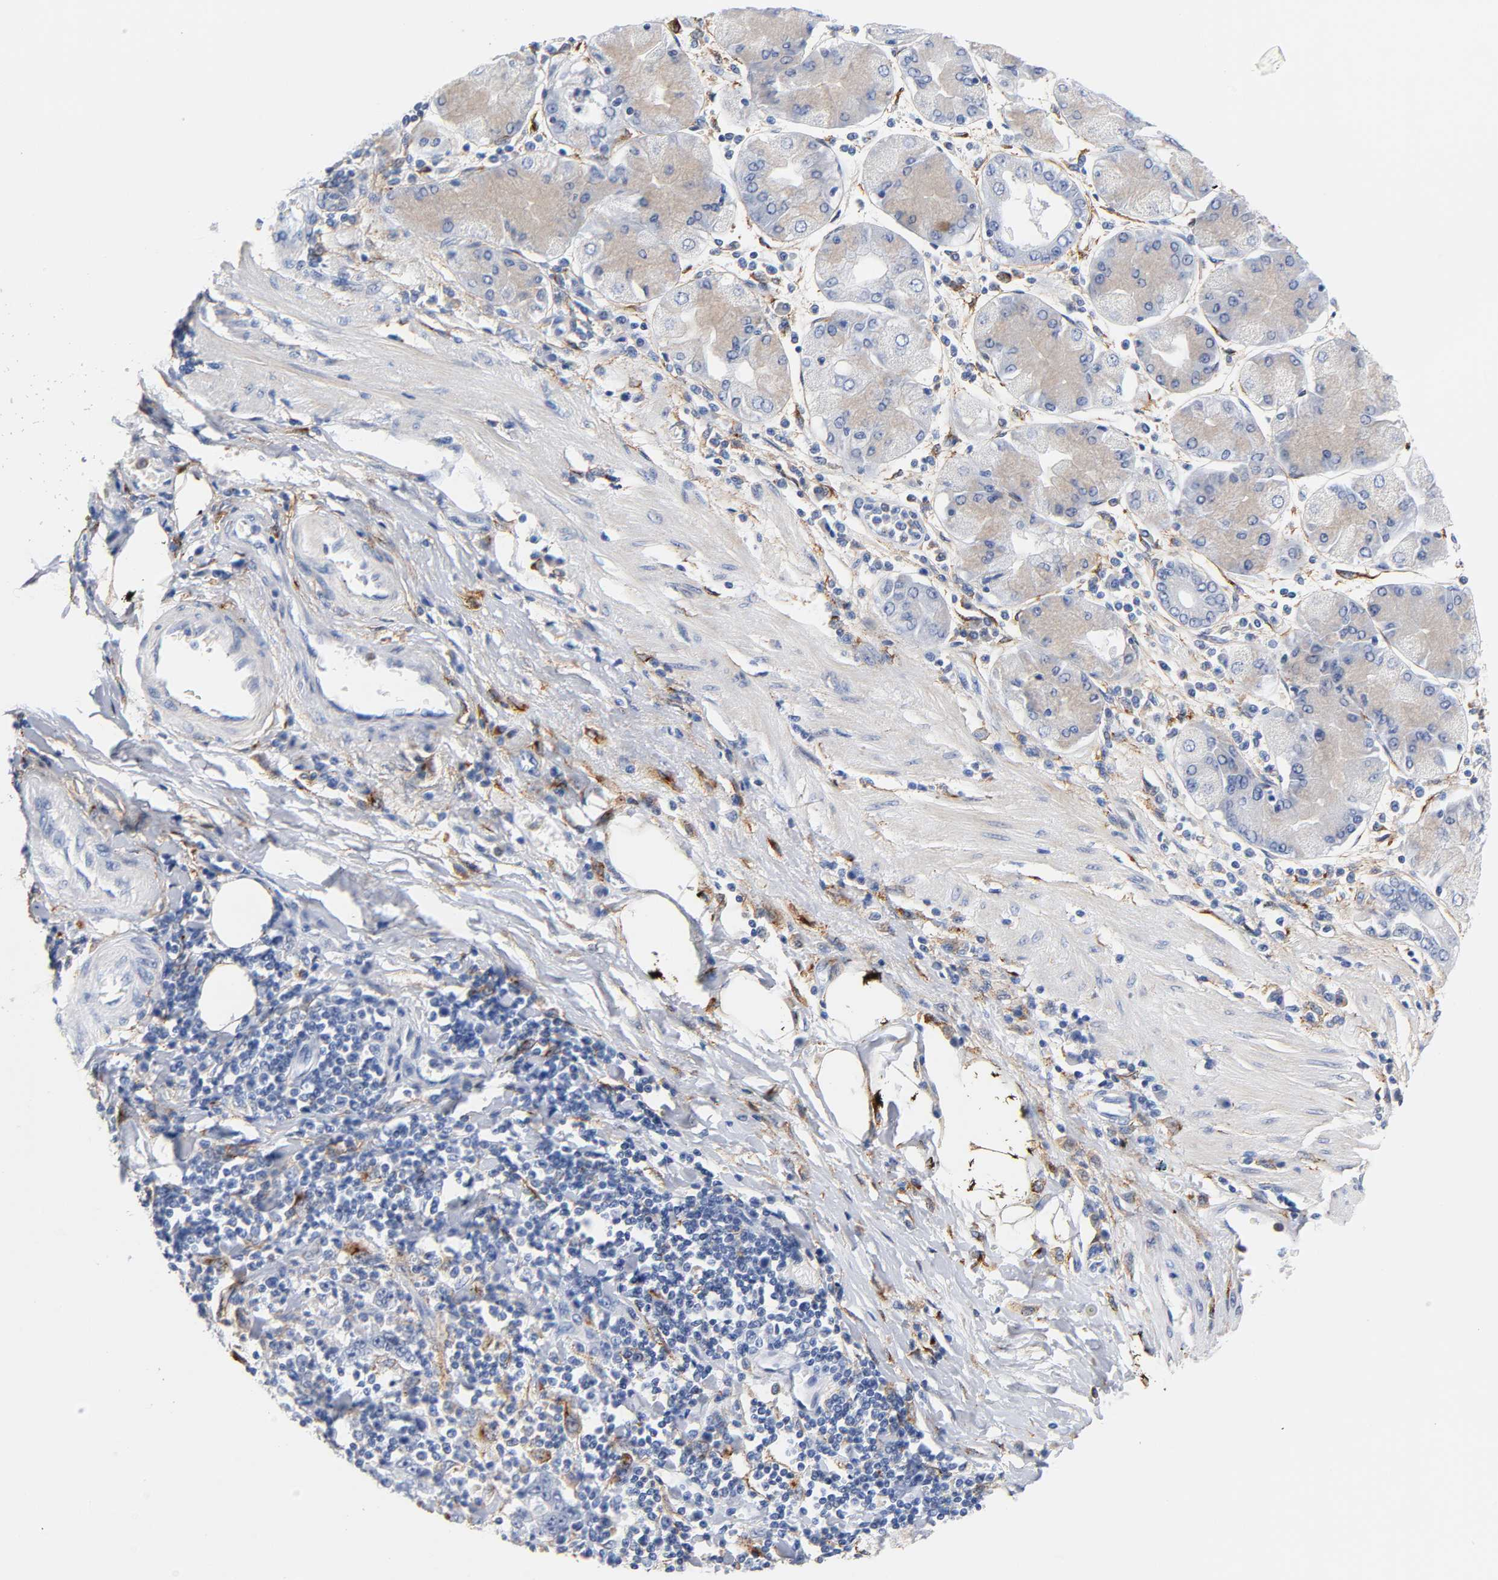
{"staining": {"intensity": "negative", "quantity": "none", "location": "none"}, "tissue": "stomach cancer", "cell_type": "Tumor cells", "image_type": "cancer", "snomed": [{"axis": "morphology", "description": "Normal tissue, NOS"}, {"axis": "morphology", "description": "Adenocarcinoma, NOS"}, {"axis": "topography", "description": "Stomach, upper"}, {"axis": "topography", "description": "Stomach"}], "caption": "Tumor cells are negative for brown protein staining in stomach cancer. The staining was performed using DAB (3,3'-diaminobenzidine) to visualize the protein expression in brown, while the nuclei were stained in blue with hematoxylin (Magnification: 20x).", "gene": "LRP1", "patient": {"sex": "male", "age": 59}}